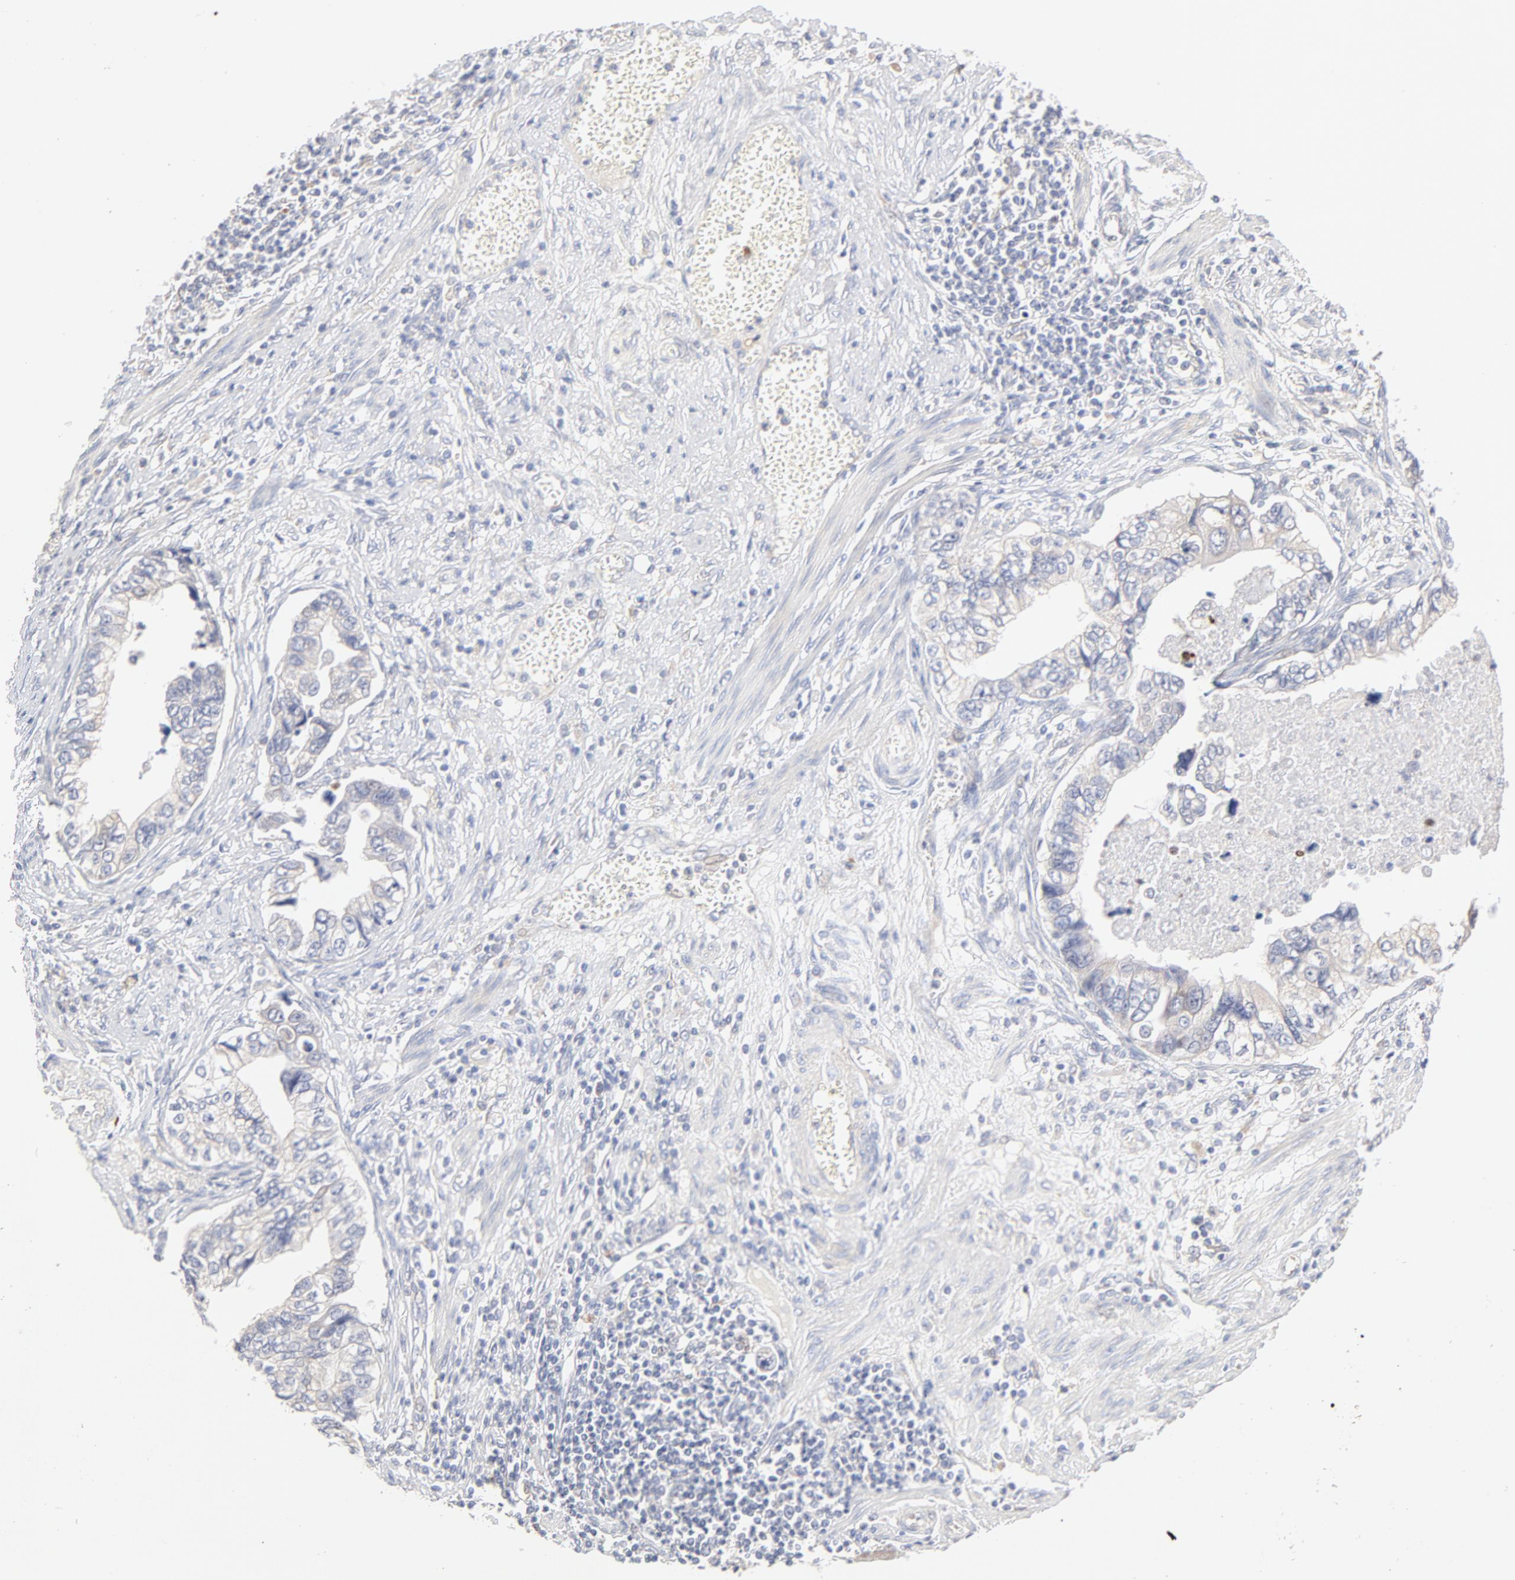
{"staining": {"intensity": "negative", "quantity": "none", "location": "none"}, "tissue": "stomach cancer", "cell_type": "Tumor cells", "image_type": "cancer", "snomed": [{"axis": "morphology", "description": "Adenocarcinoma, NOS"}, {"axis": "topography", "description": "Pancreas"}, {"axis": "topography", "description": "Stomach, upper"}], "caption": "A photomicrograph of stomach cancer stained for a protein shows no brown staining in tumor cells.", "gene": "MTERF2", "patient": {"sex": "male", "age": 77}}